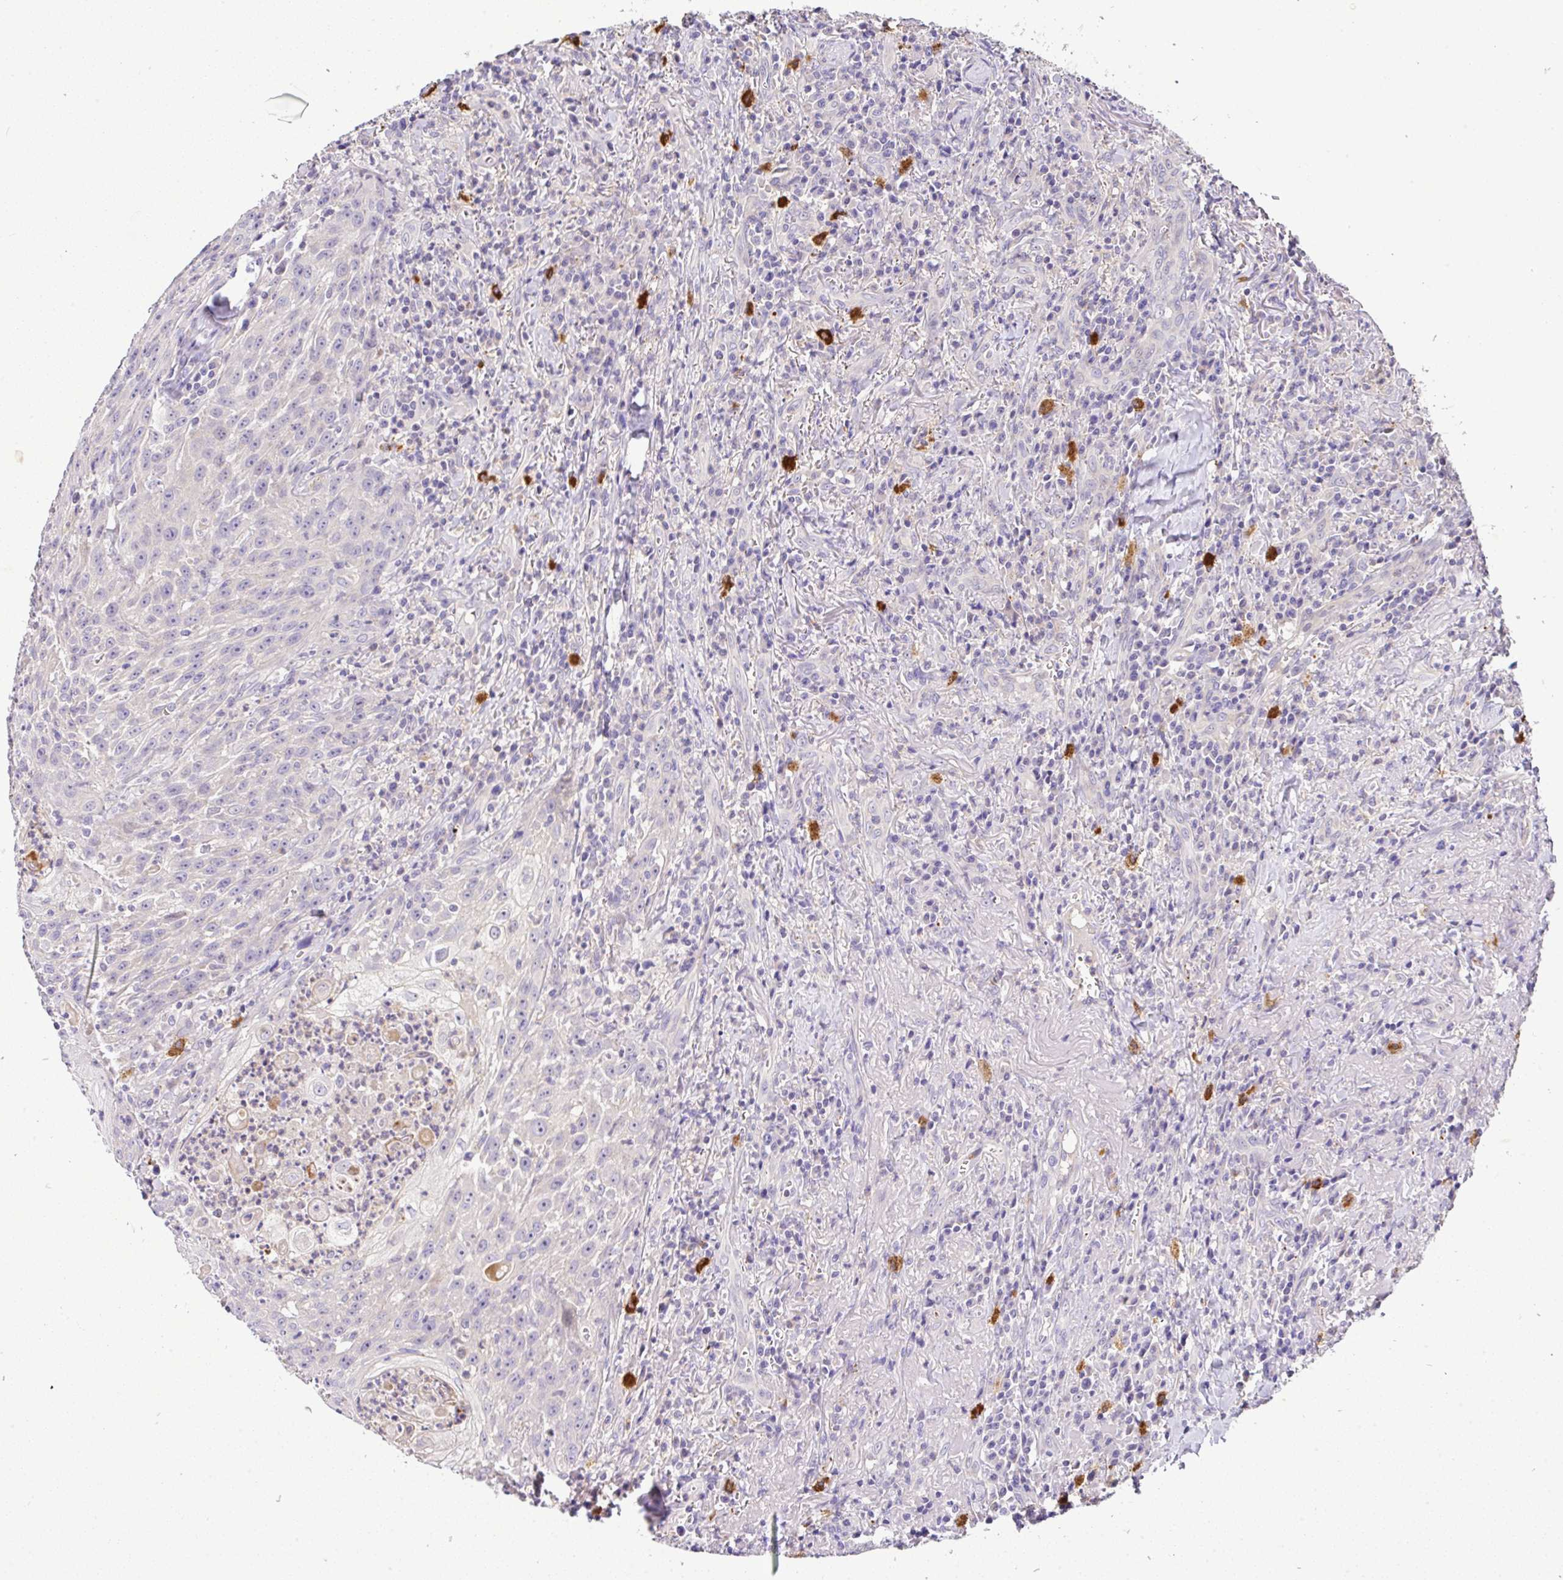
{"staining": {"intensity": "negative", "quantity": "none", "location": "none"}, "tissue": "head and neck cancer", "cell_type": "Tumor cells", "image_type": "cancer", "snomed": [{"axis": "morphology", "description": "Normal tissue, NOS"}, {"axis": "morphology", "description": "Squamous cell carcinoma, NOS"}, {"axis": "topography", "description": "Oral tissue"}, {"axis": "topography", "description": "Head-Neck"}], "caption": "There is no significant positivity in tumor cells of head and neck cancer.", "gene": "EPN3", "patient": {"sex": "female", "age": 70}}